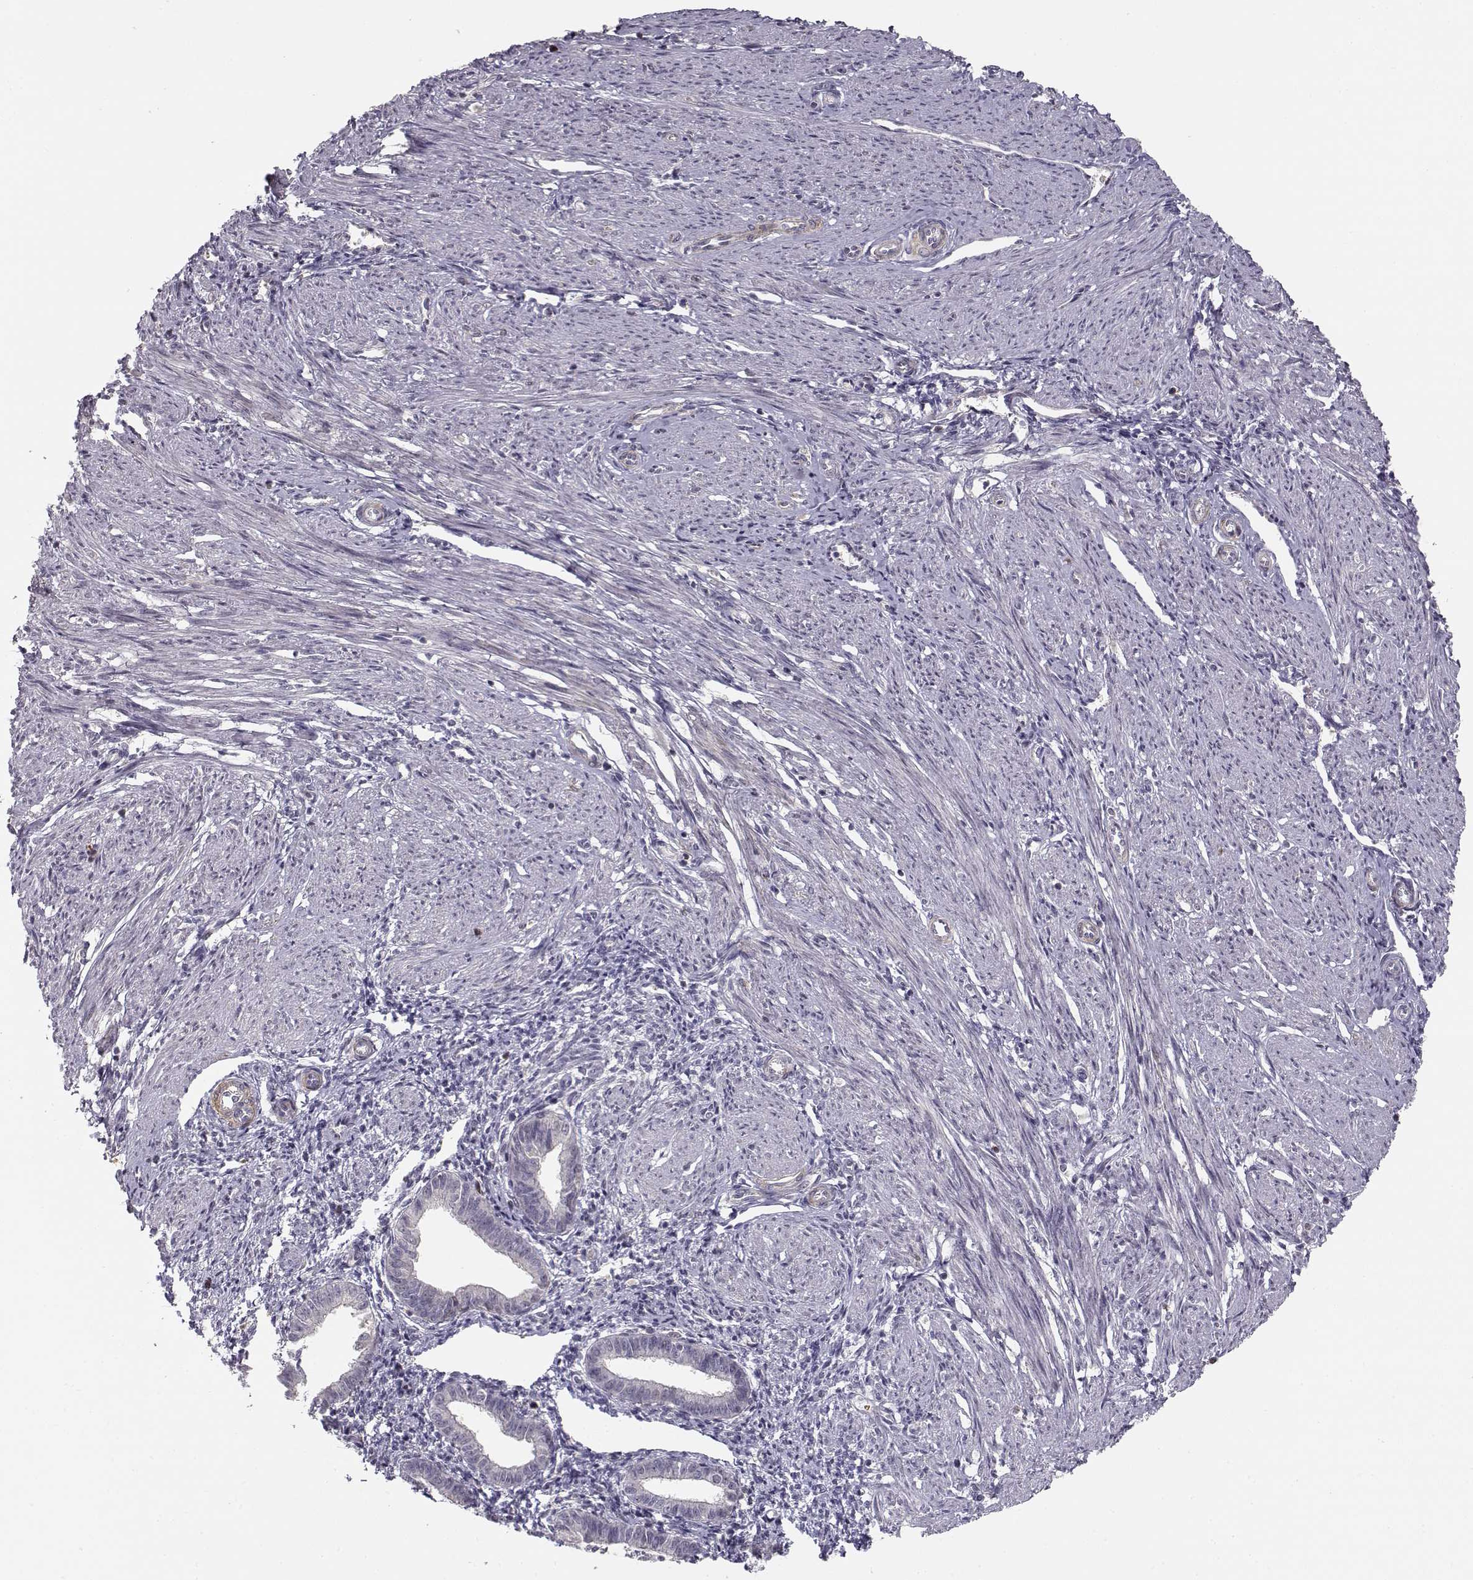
{"staining": {"intensity": "weak", "quantity": "<25%", "location": "cytoplasmic/membranous"}, "tissue": "endometrium", "cell_type": "Cells in endometrial stroma", "image_type": "normal", "snomed": [{"axis": "morphology", "description": "Normal tissue, NOS"}, {"axis": "topography", "description": "Endometrium"}], "caption": "DAB (3,3'-diaminobenzidine) immunohistochemical staining of benign endometrium exhibits no significant staining in cells in endometrial stroma.", "gene": "RGS9BP", "patient": {"sex": "female", "age": 37}}